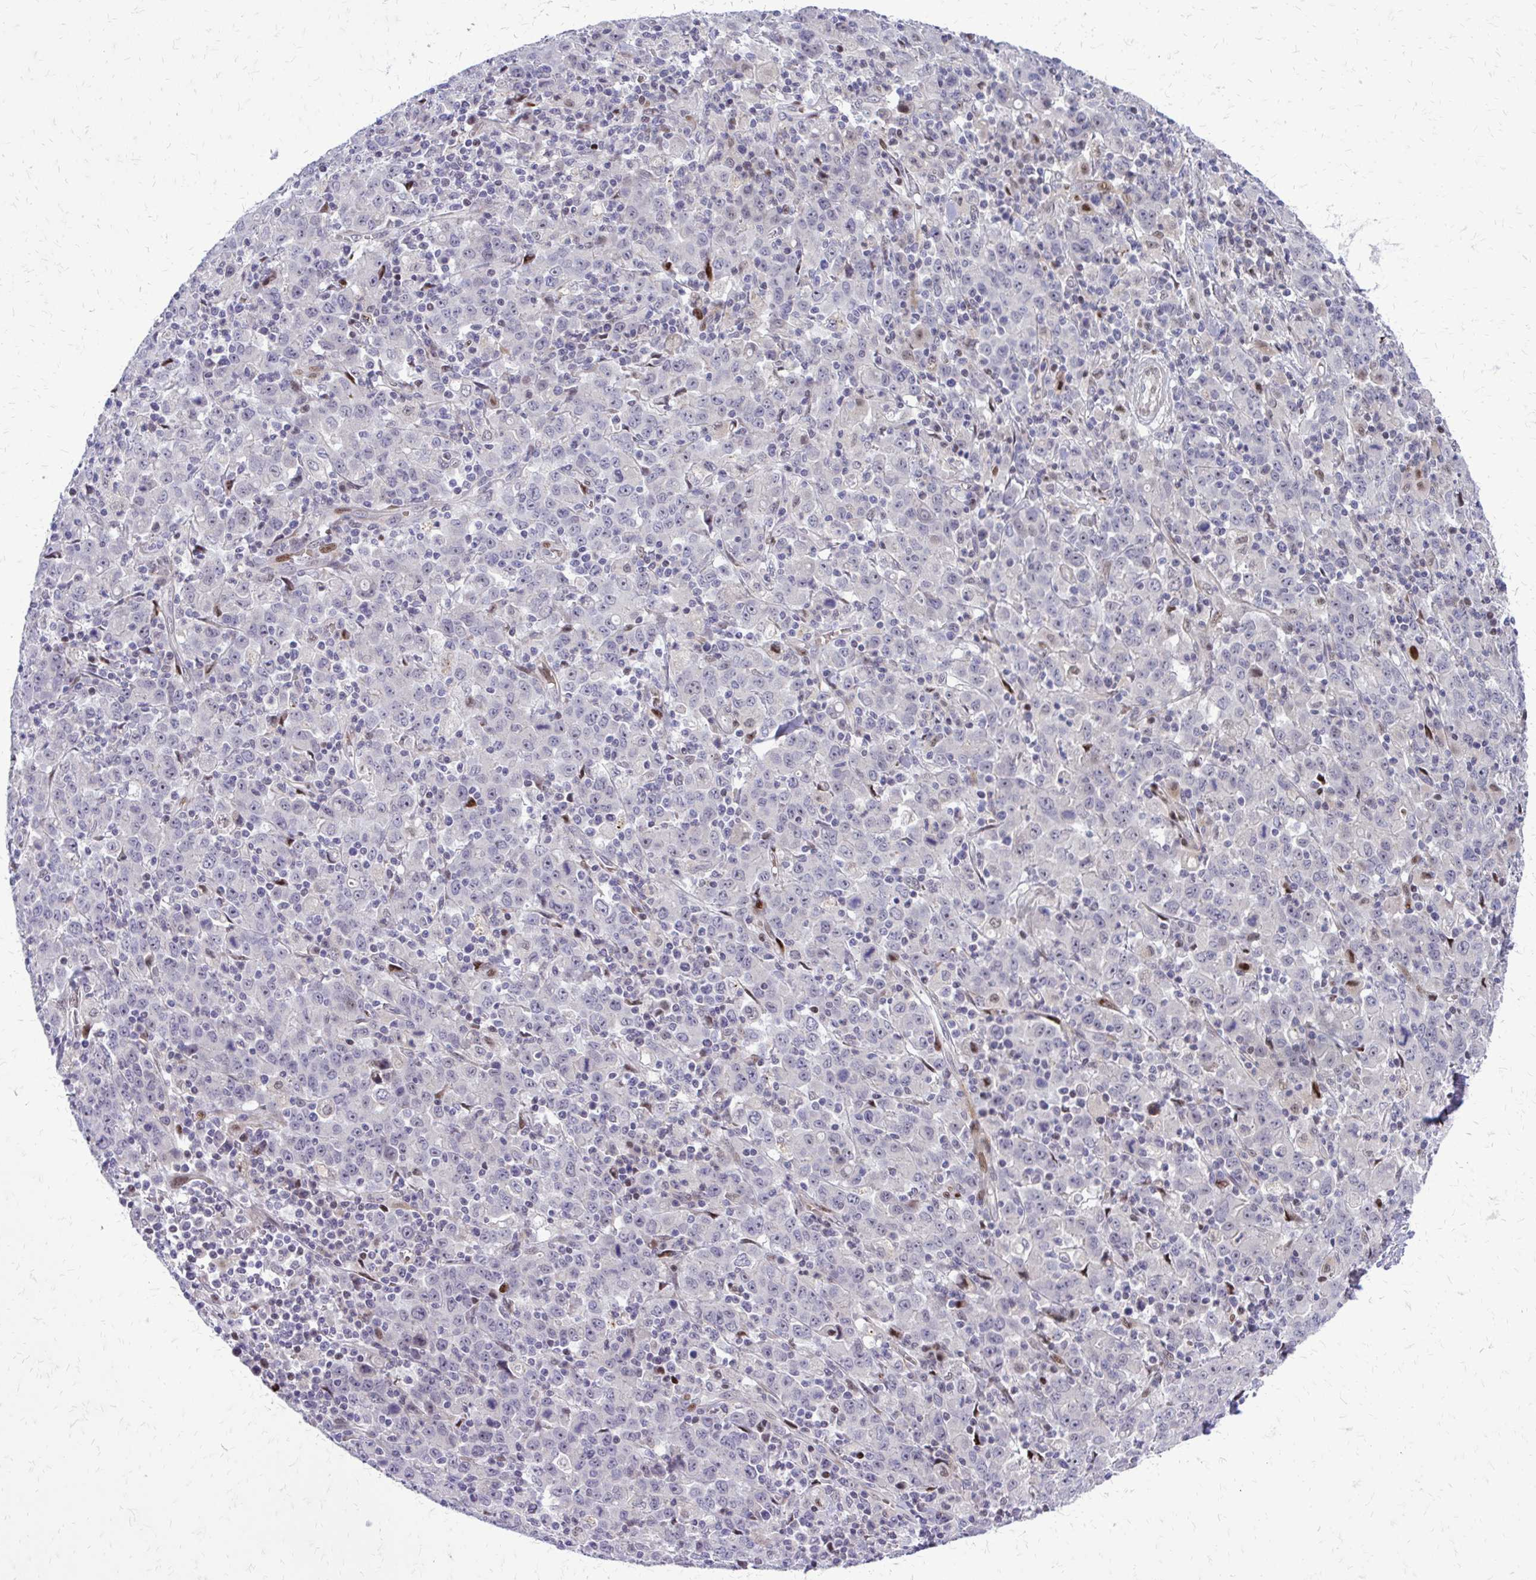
{"staining": {"intensity": "negative", "quantity": "none", "location": "none"}, "tissue": "stomach cancer", "cell_type": "Tumor cells", "image_type": "cancer", "snomed": [{"axis": "morphology", "description": "Adenocarcinoma, NOS"}, {"axis": "topography", "description": "Stomach, upper"}], "caption": "High power microscopy photomicrograph of an immunohistochemistry (IHC) histopathology image of adenocarcinoma (stomach), revealing no significant expression in tumor cells.", "gene": "PPDPFL", "patient": {"sex": "male", "age": 69}}